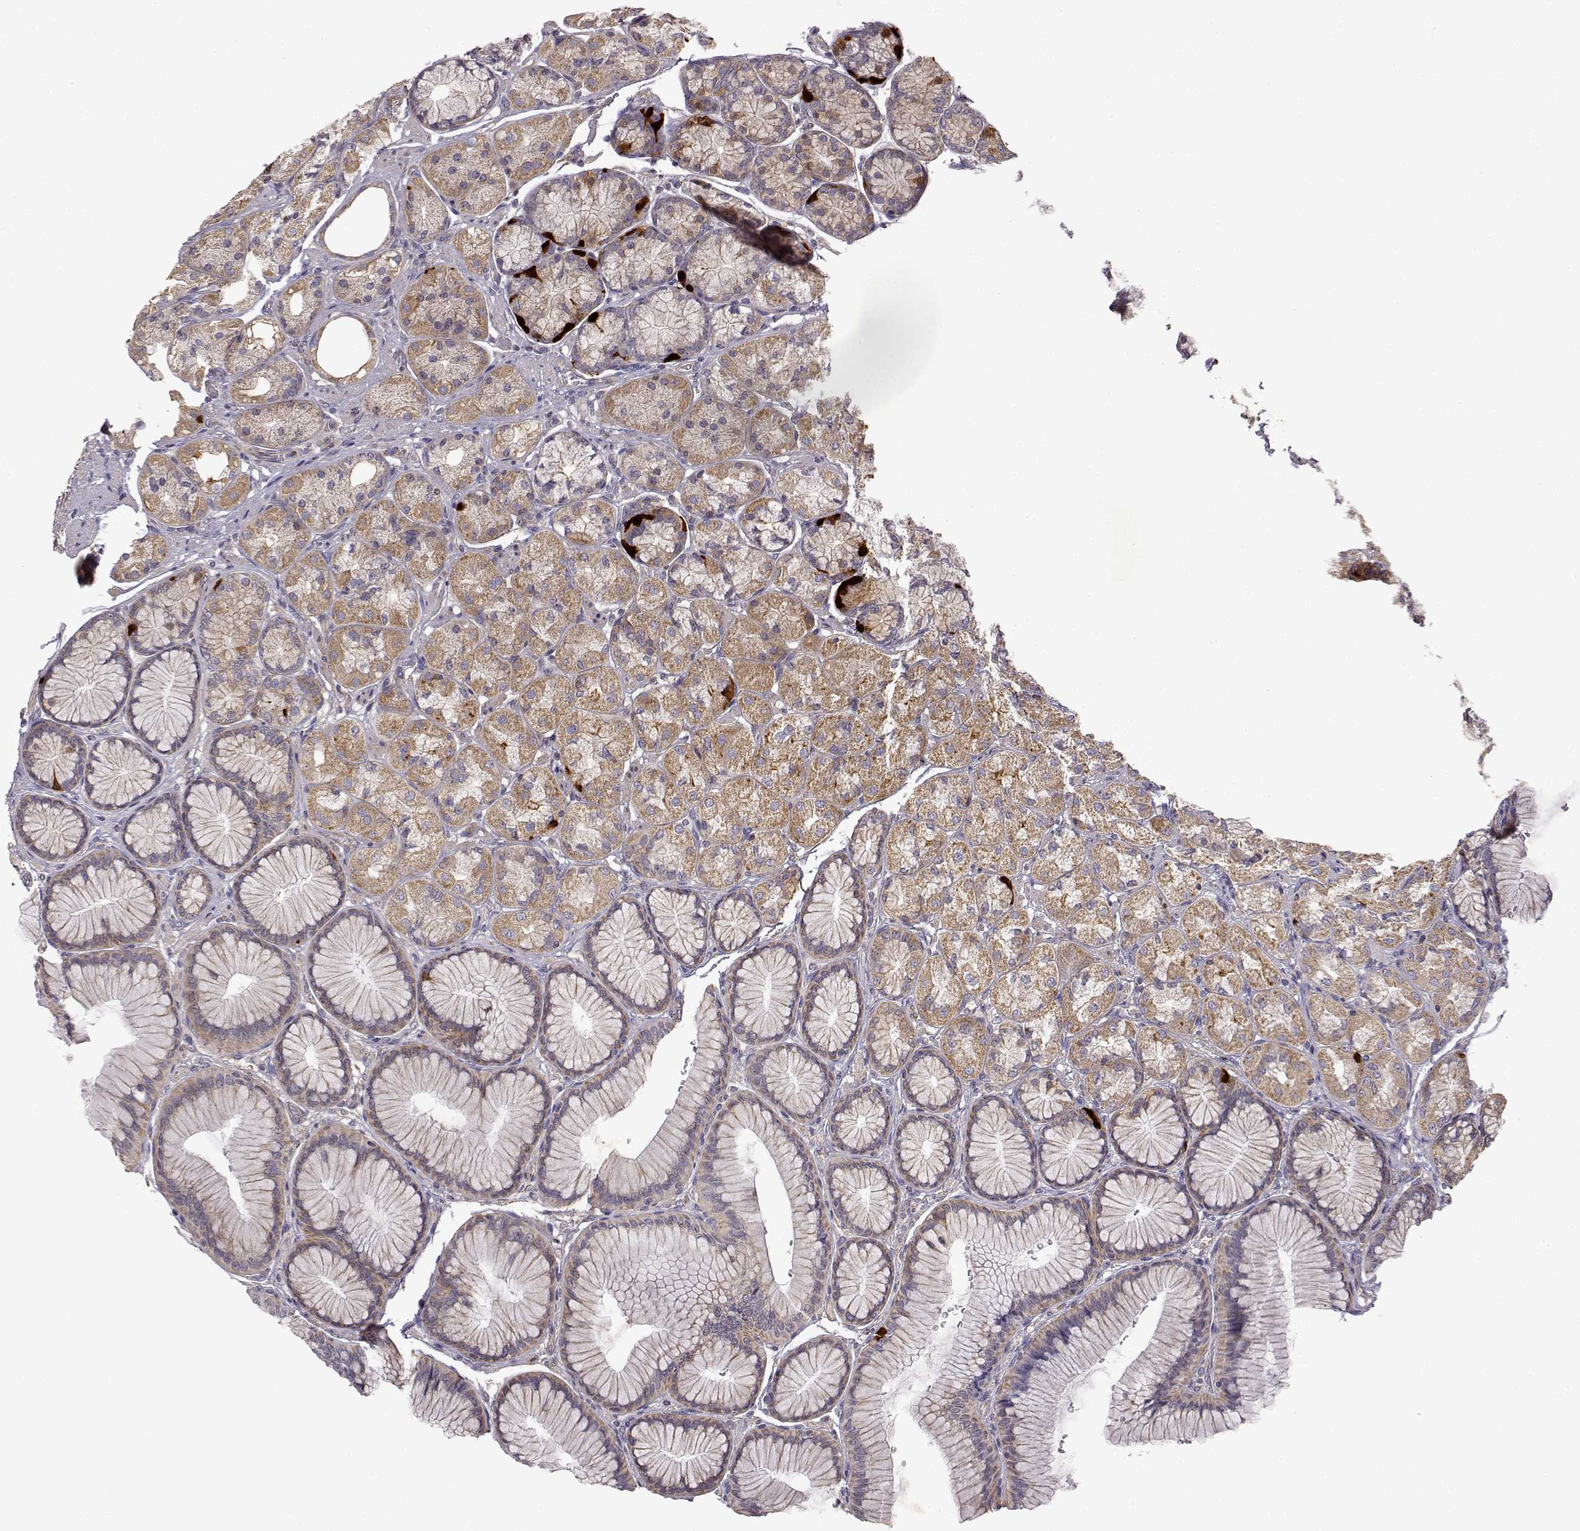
{"staining": {"intensity": "moderate", "quantity": "<25%", "location": "cytoplasmic/membranous"}, "tissue": "stomach", "cell_type": "Glandular cells", "image_type": "normal", "snomed": [{"axis": "morphology", "description": "Normal tissue, NOS"}, {"axis": "morphology", "description": "Adenocarcinoma, NOS"}, {"axis": "morphology", "description": "Adenocarcinoma, High grade"}, {"axis": "topography", "description": "Stomach, upper"}, {"axis": "topography", "description": "Stomach"}], "caption": "Protein expression analysis of normal human stomach reveals moderate cytoplasmic/membranous staining in approximately <25% of glandular cells. The protein of interest is stained brown, and the nuclei are stained in blue (DAB IHC with brightfield microscopy, high magnification).", "gene": "DDC", "patient": {"sex": "female", "age": 65}}